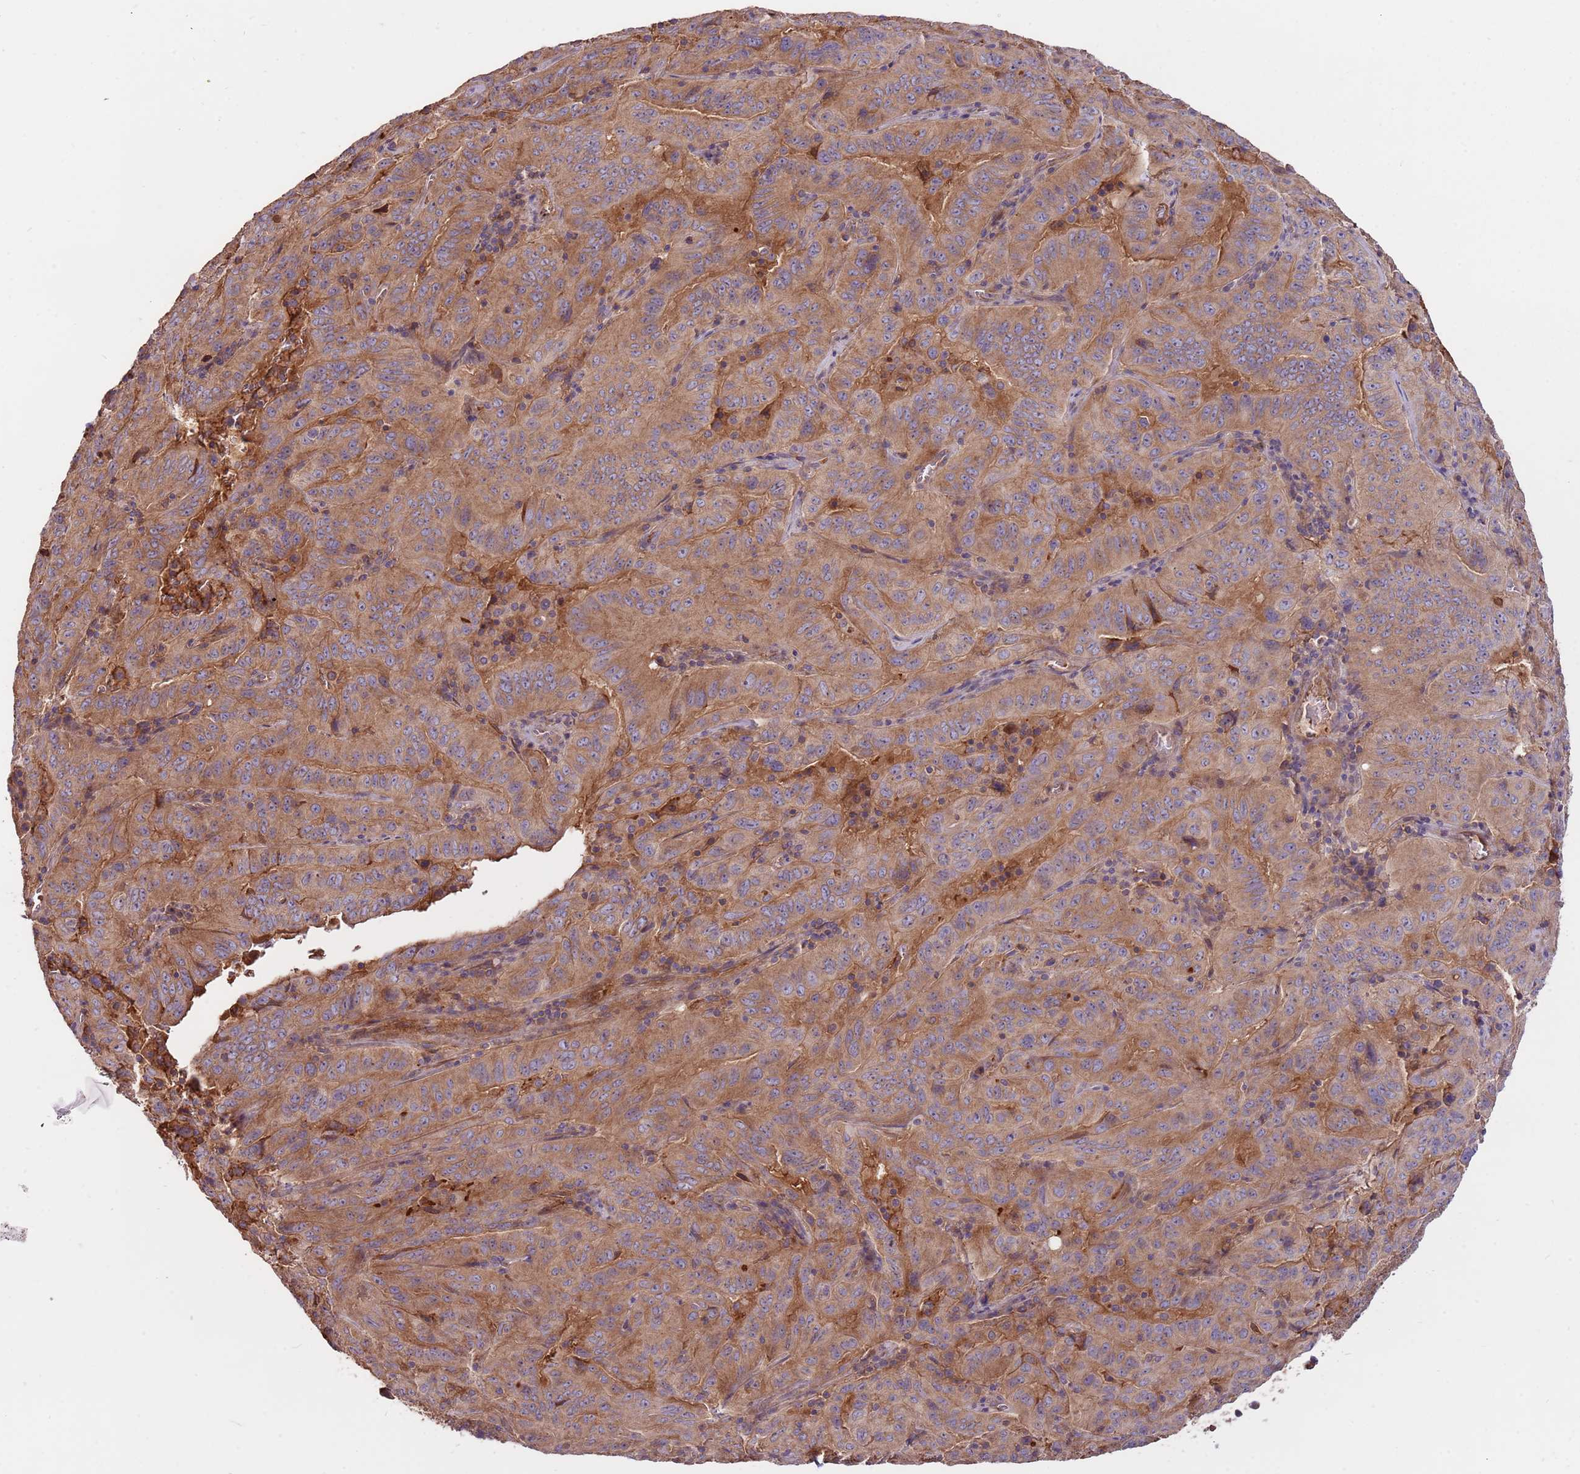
{"staining": {"intensity": "moderate", "quantity": ">75%", "location": "cytoplasmic/membranous"}, "tissue": "pancreatic cancer", "cell_type": "Tumor cells", "image_type": "cancer", "snomed": [{"axis": "morphology", "description": "Adenocarcinoma, NOS"}, {"axis": "topography", "description": "Pancreas"}], "caption": "Protein analysis of pancreatic cancer (adenocarcinoma) tissue shows moderate cytoplasmic/membranous expression in about >75% of tumor cells. (Brightfield microscopy of DAB IHC at high magnification).", "gene": "DENR", "patient": {"sex": "male", "age": 63}}